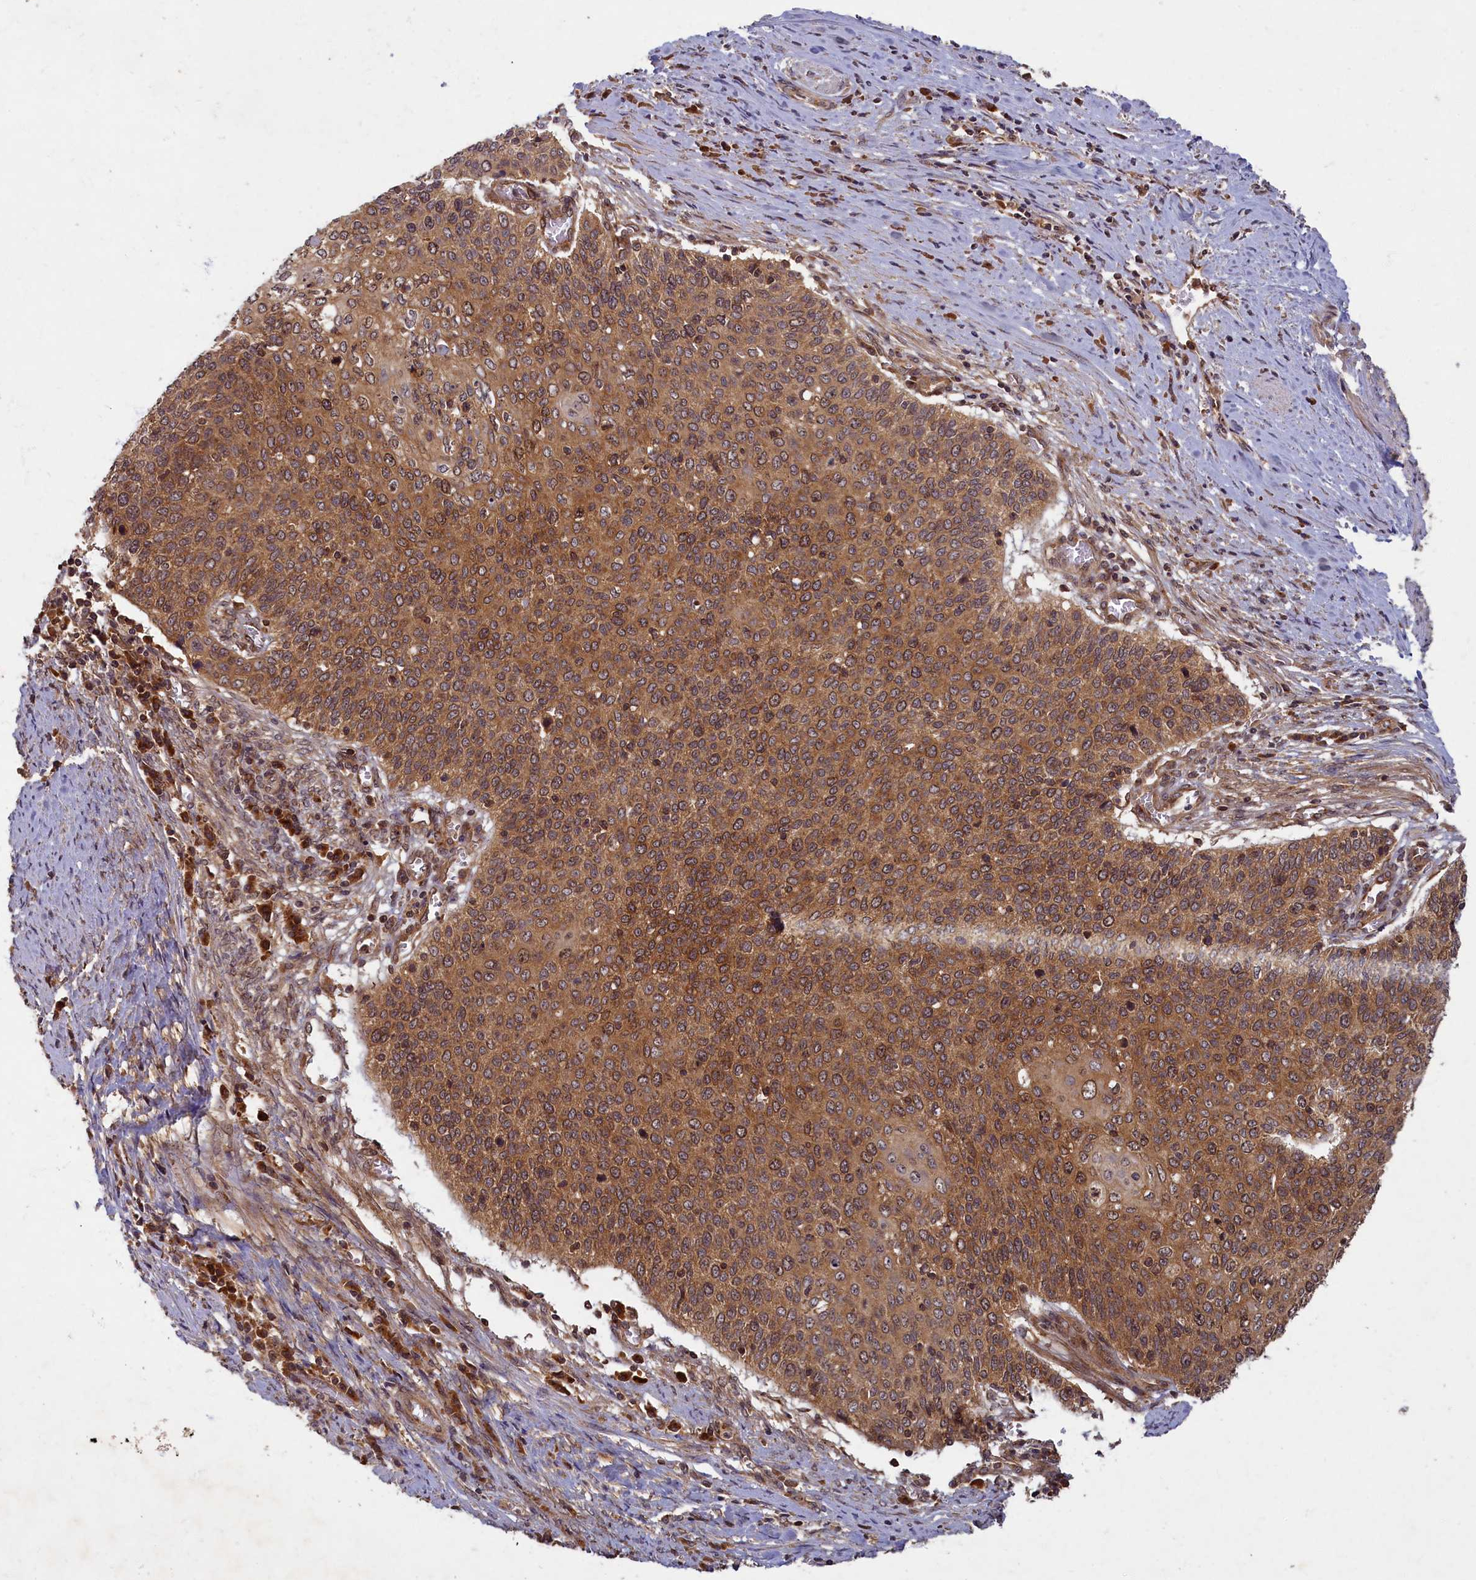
{"staining": {"intensity": "moderate", "quantity": ">75%", "location": "cytoplasmic/membranous"}, "tissue": "cervical cancer", "cell_type": "Tumor cells", "image_type": "cancer", "snomed": [{"axis": "morphology", "description": "Squamous cell carcinoma, NOS"}, {"axis": "topography", "description": "Cervix"}], "caption": "DAB immunohistochemical staining of human squamous cell carcinoma (cervical) reveals moderate cytoplasmic/membranous protein positivity in approximately >75% of tumor cells.", "gene": "BICD1", "patient": {"sex": "female", "age": 39}}